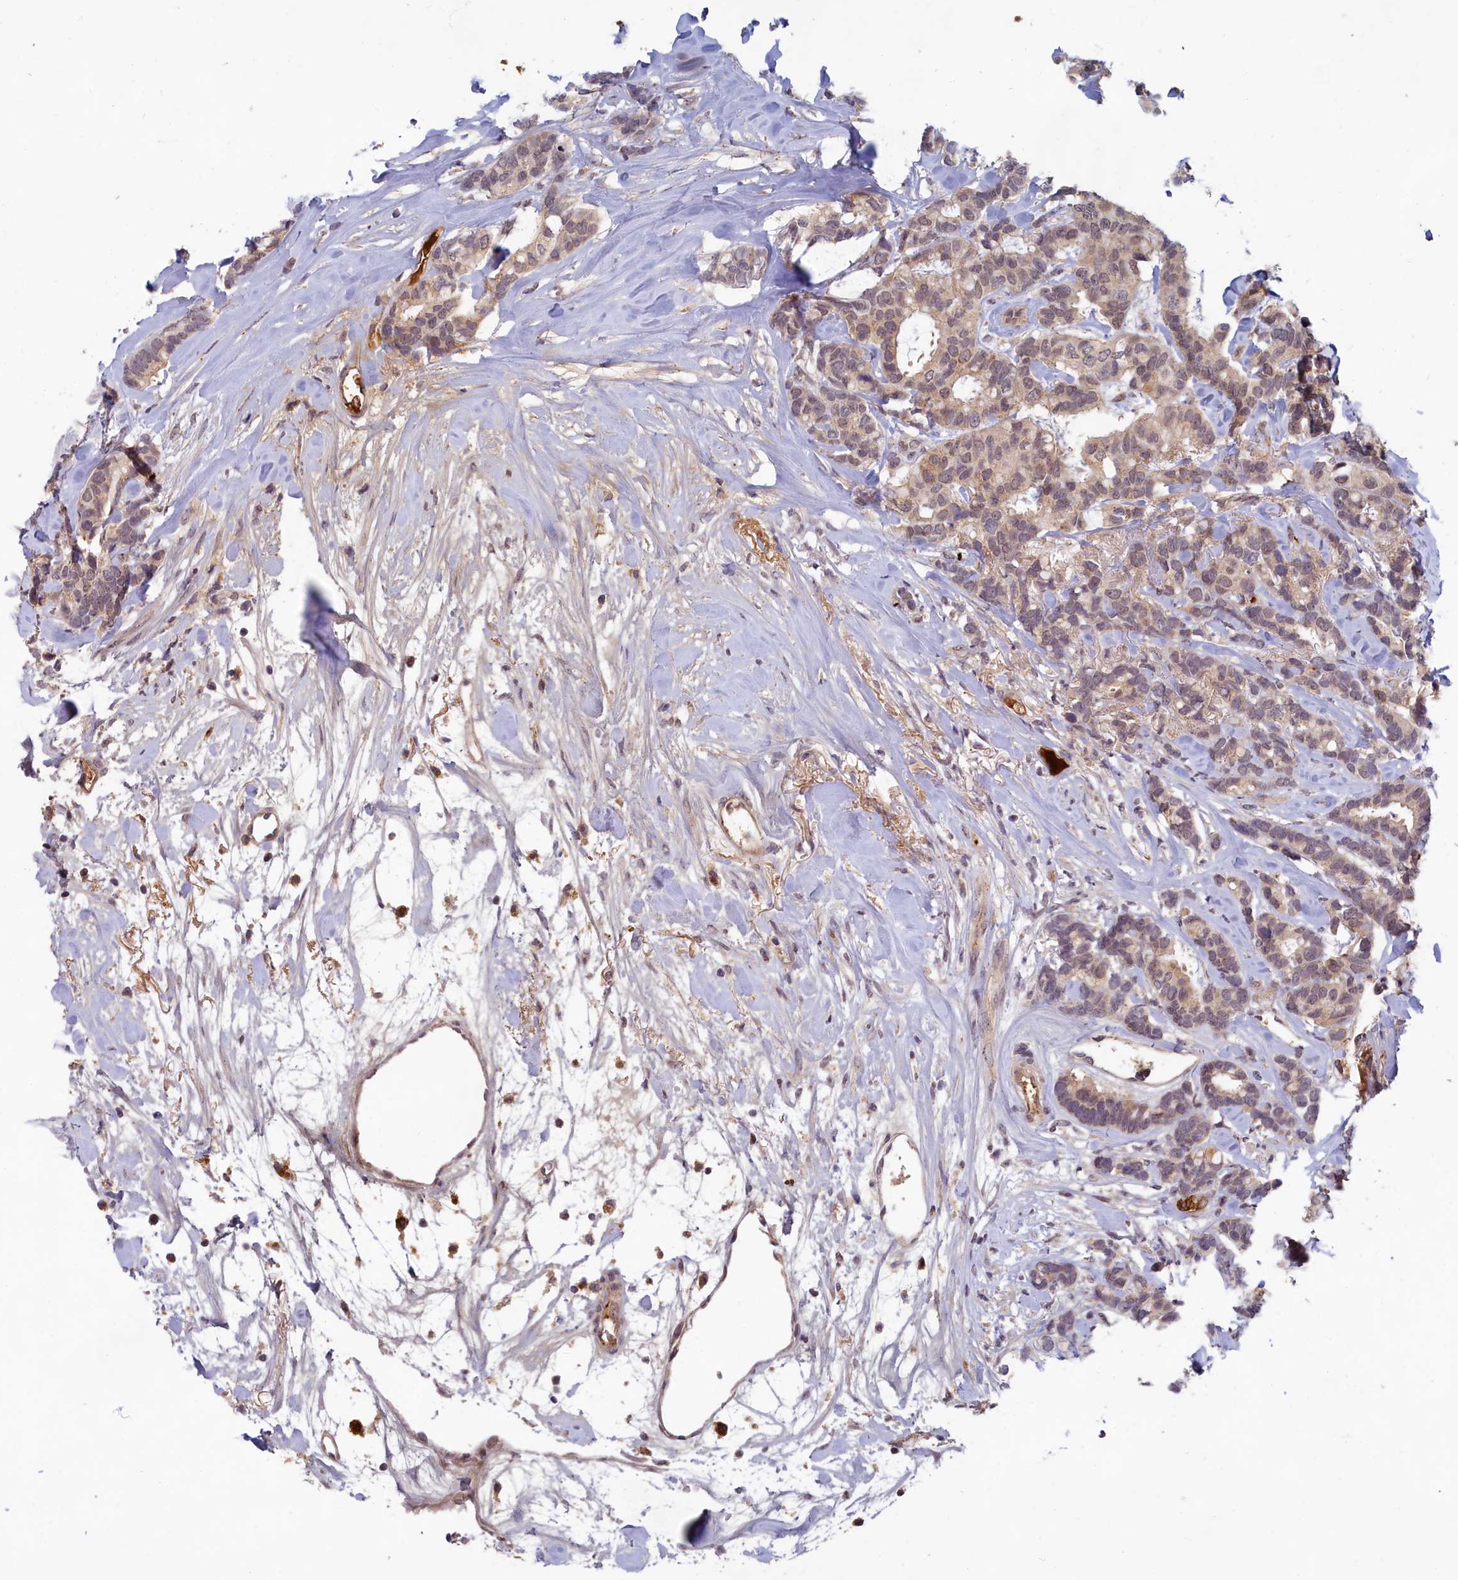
{"staining": {"intensity": "weak", "quantity": ">75%", "location": "cytoplasmic/membranous"}, "tissue": "breast cancer", "cell_type": "Tumor cells", "image_type": "cancer", "snomed": [{"axis": "morphology", "description": "Duct carcinoma"}, {"axis": "topography", "description": "Breast"}], "caption": "Protein expression analysis of breast infiltrating ductal carcinoma displays weak cytoplasmic/membranous staining in approximately >75% of tumor cells.", "gene": "EARS2", "patient": {"sex": "female", "age": 87}}